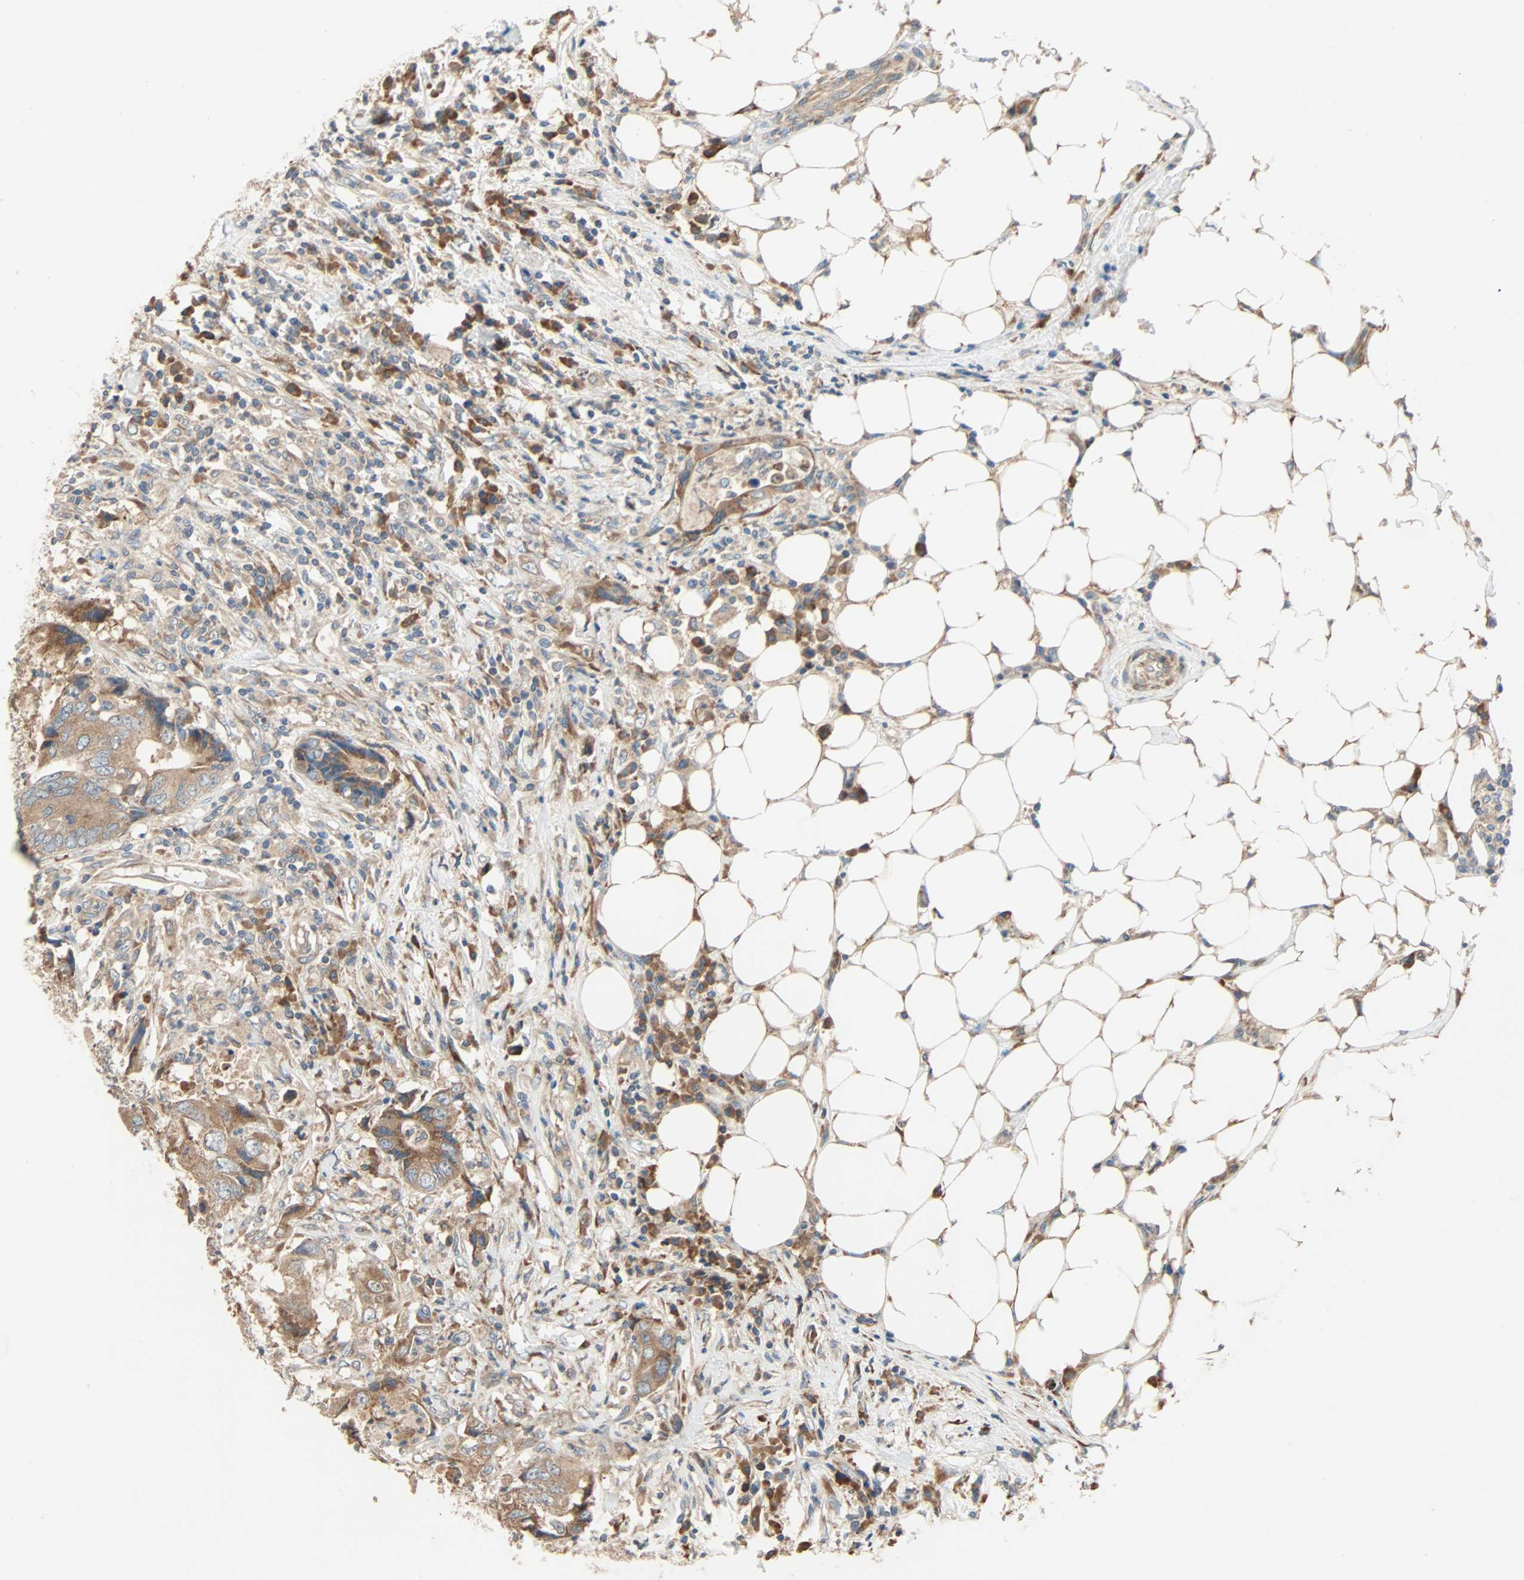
{"staining": {"intensity": "moderate", "quantity": ">75%", "location": "cytoplasmic/membranous"}, "tissue": "colorectal cancer", "cell_type": "Tumor cells", "image_type": "cancer", "snomed": [{"axis": "morphology", "description": "Adenocarcinoma, NOS"}, {"axis": "topography", "description": "Colon"}], "caption": "DAB immunohistochemical staining of human colorectal adenocarcinoma displays moderate cytoplasmic/membranous protein positivity in approximately >75% of tumor cells.", "gene": "XYLT1", "patient": {"sex": "male", "age": 71}}